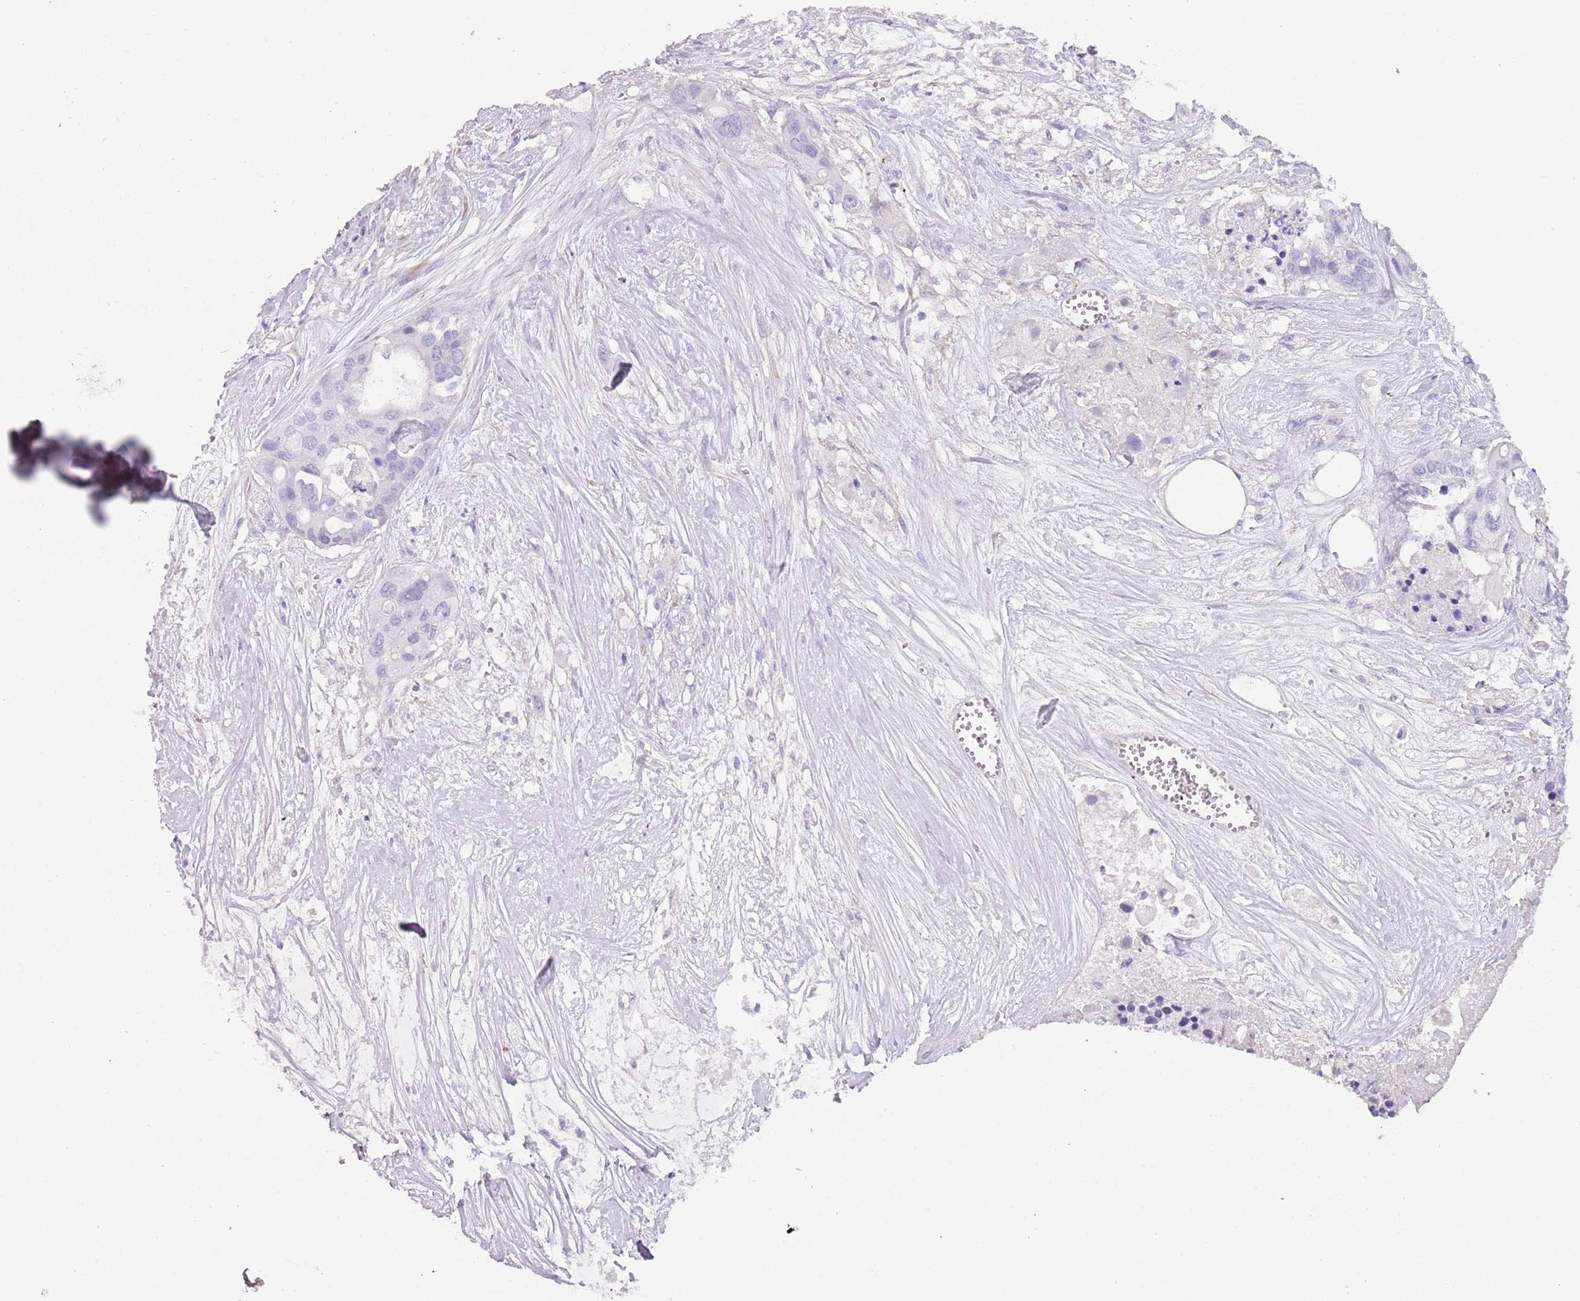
{"staining": {"intensity": "negative", "quantity": "none", "location": "none"}, "tissue": "colorectal cancer", "cell_type": "Tumor cells", "image_type": "cancer", "snomed": [{"axis": "morphology", "description": "Adenocarcinoma, NOS"}, {"axis": "topography", "description": "Colon"}], "caption": "Immunohistochemistry (IHC) of colorectal cancer (adenocarcinoma) shows no expression in tumor cells.", "gene": "DDX4", "patient": {"sex": "male", "age": 77}}